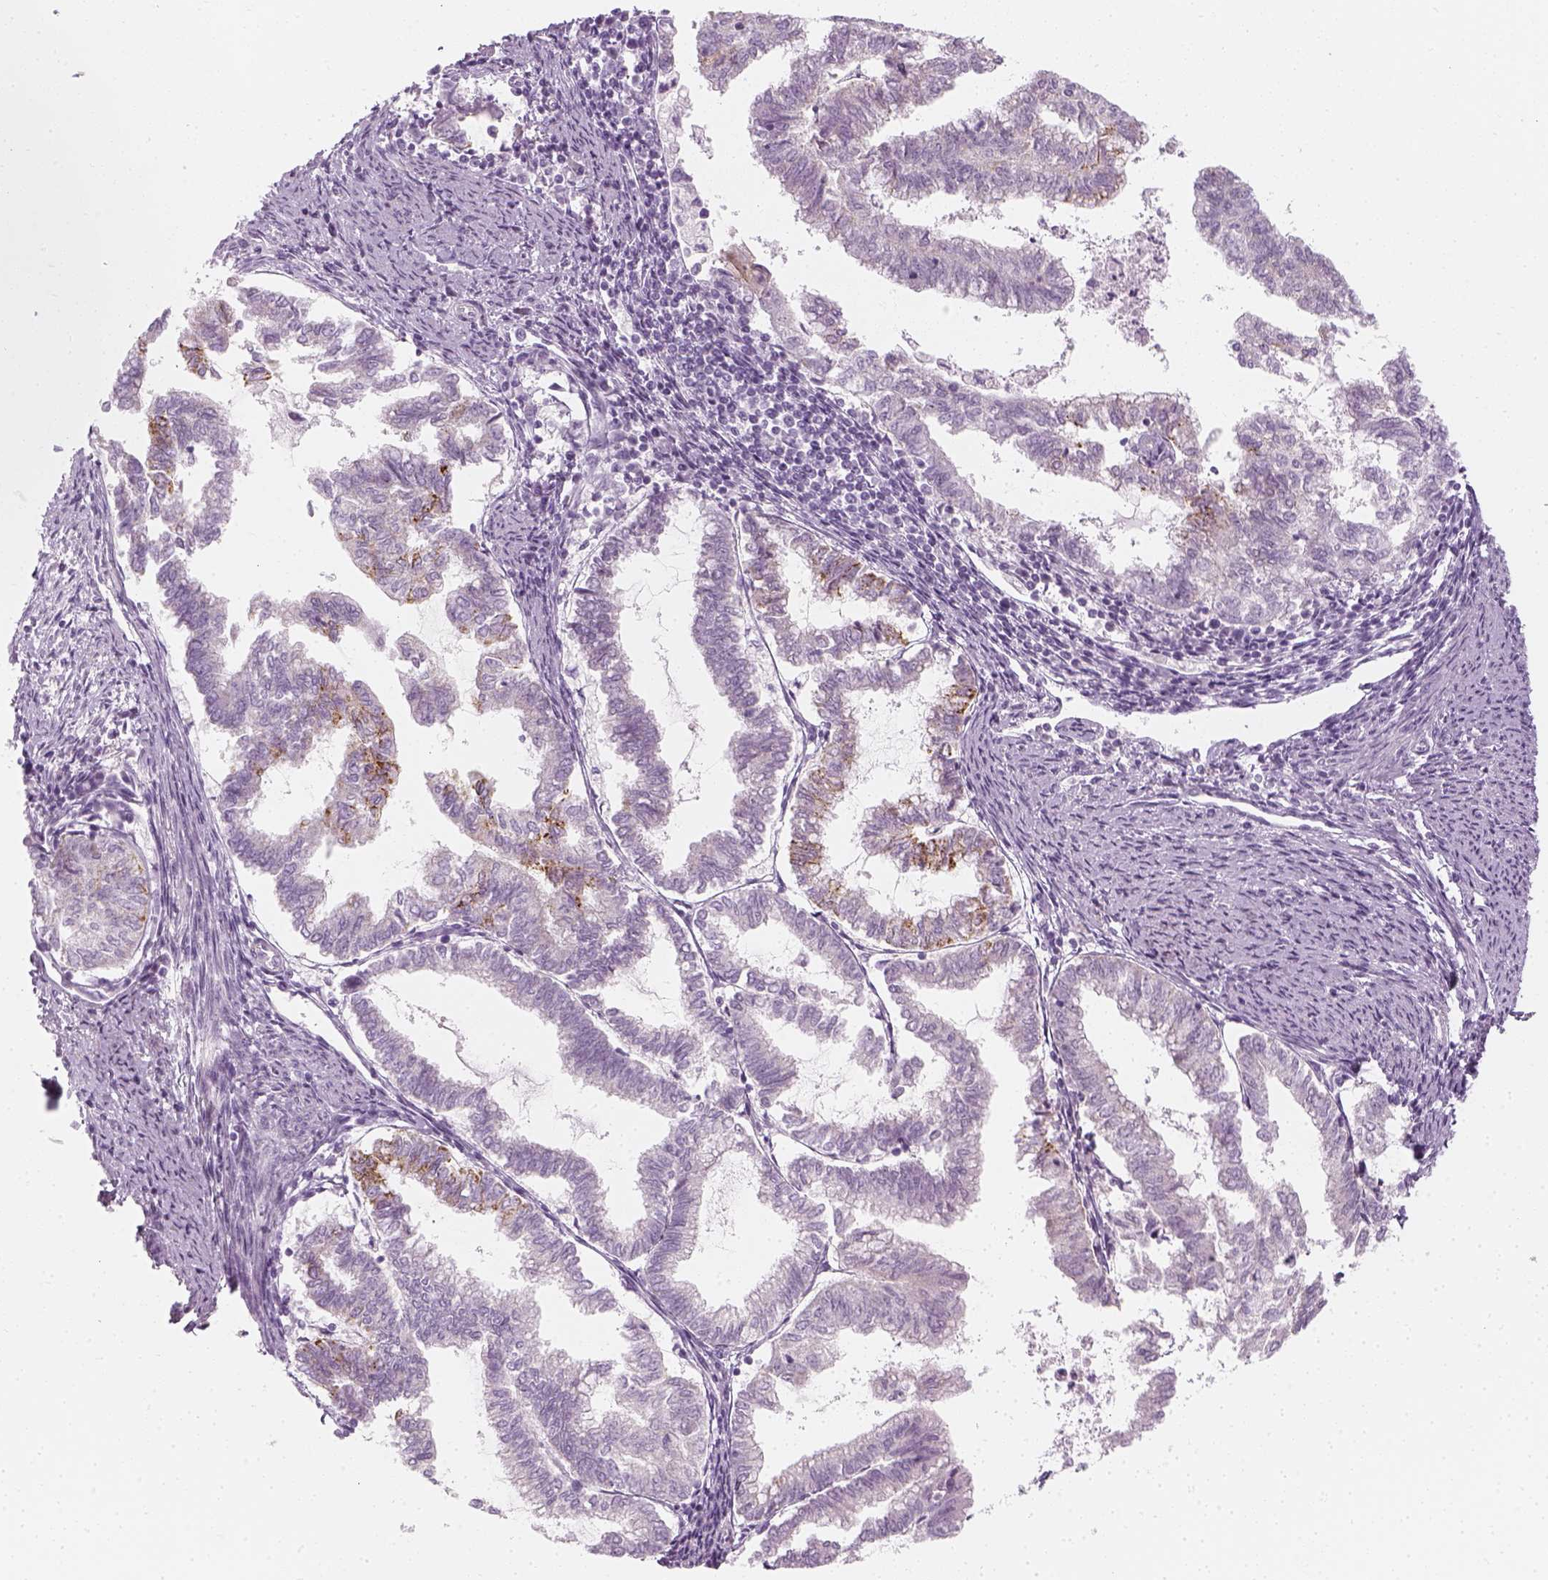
{"staining": {"intensity": "moderate", "quantity": "<25%", "location": "cytoplasmic/membranous"}, "tissue": "endometrial cancer", "cell_type": "Tumor cells", "image_type": "cancer", "snomed": [{"axis": "morphology", "description": "Adenocarcinoma, NOS"}, {"axis": "topography", "description": "Endometrium"}], "caption": "Immunohistochemical staining of adenocarcinoma (endometrial) displays low levels of moderate cytoplasmic/membranous staining in approximately <25% of tumor cells.", "gene": "PRAME", "patient": {"sex": "female", "age": 79}}